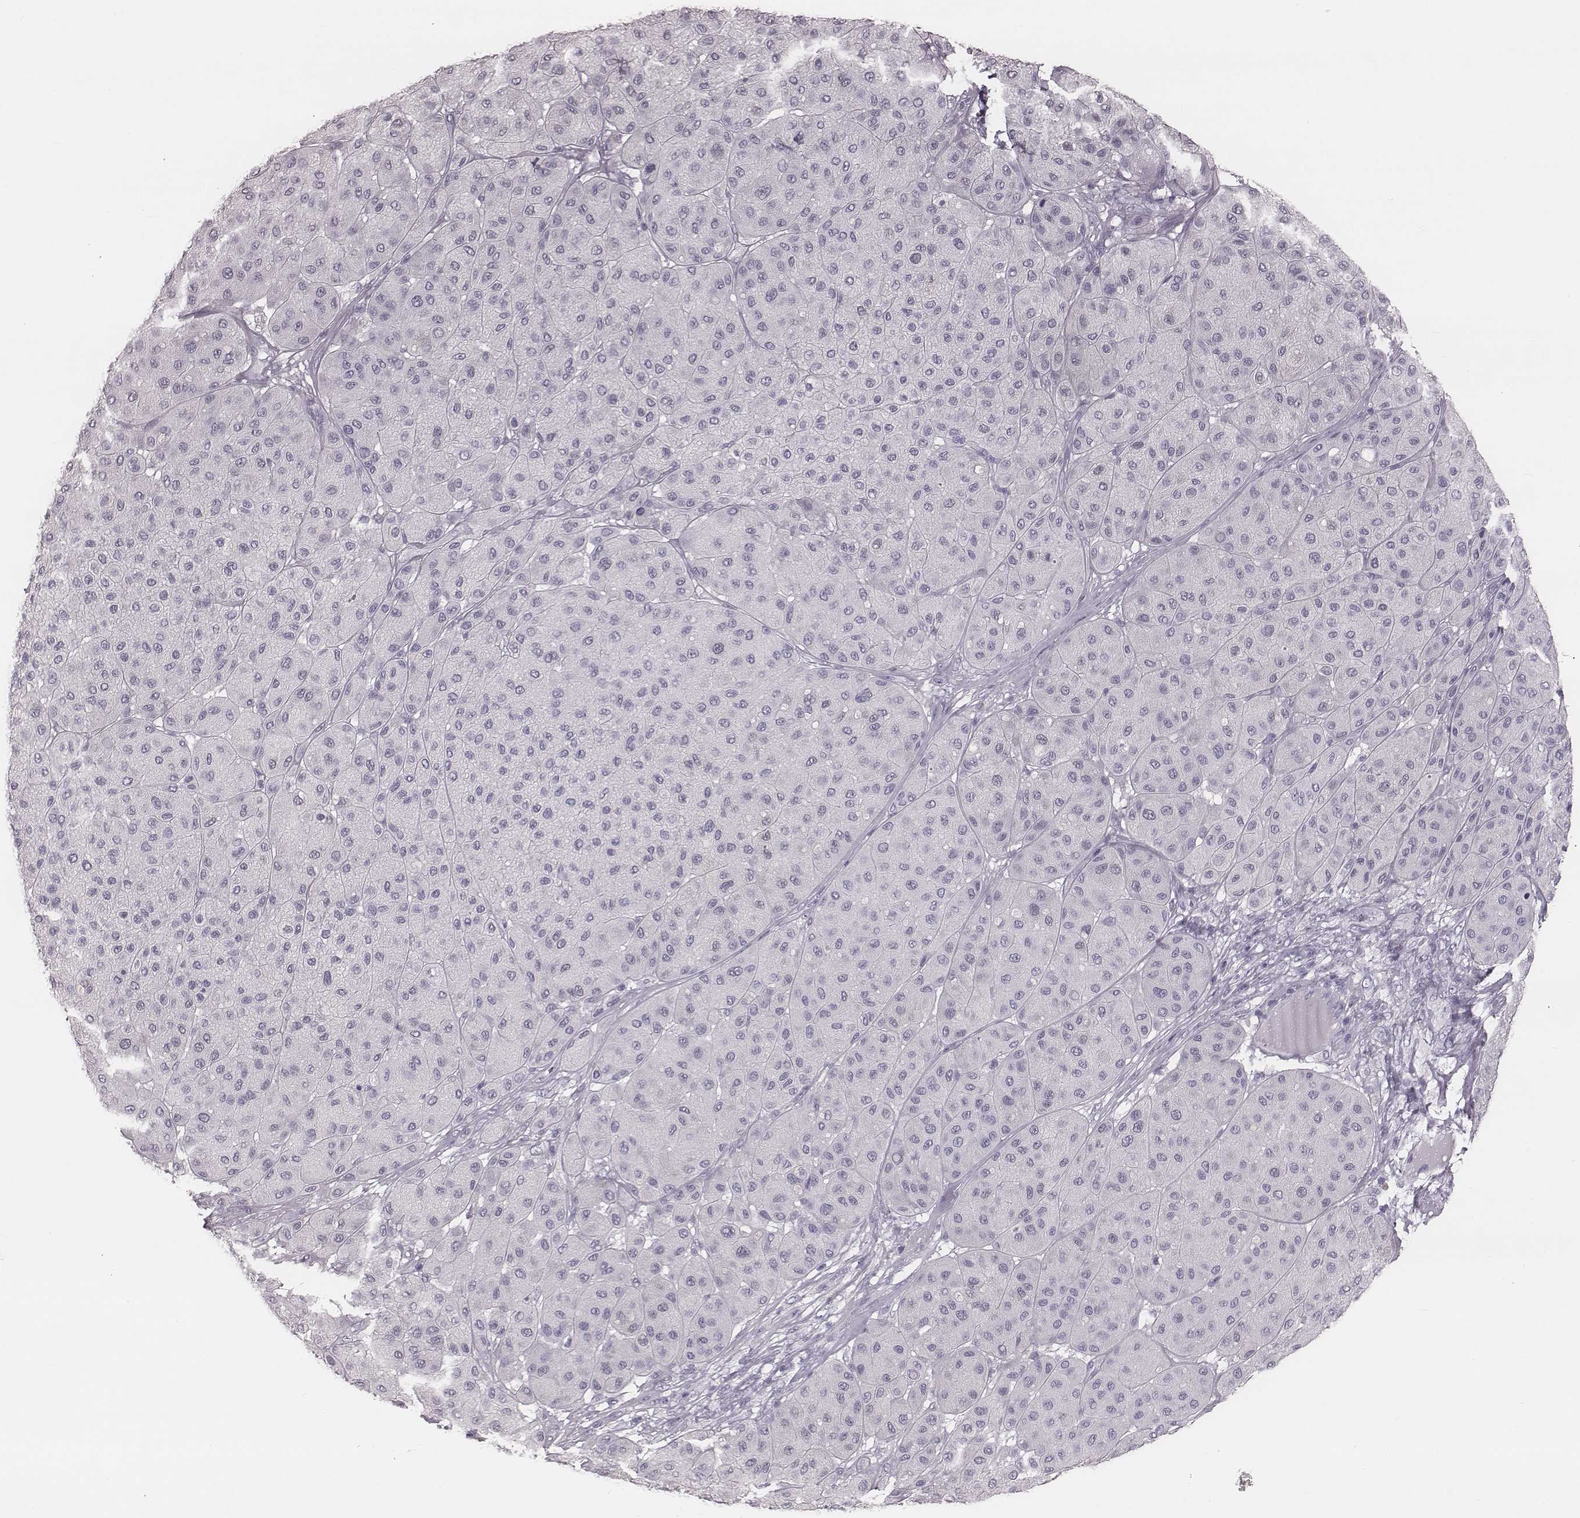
{"staining": {"intensity": "negative", "quantity": "none", "location": "none"}, "tissue": "melanoma", "cell_type": "Tumor cells", "image_type": "cancer", "snomed": [{"axis": "morphology", "description": "Malignant melanoma, Metastatic site"}, {"axis": "topography", "description": "Smooth muscle"}], "caption": "A histopathology image of human malignant melanoma (metastatic site) is negative for staining in tumor cells.", "gene": "KRT74", "patient": {"sex": "male", "age": 41}}